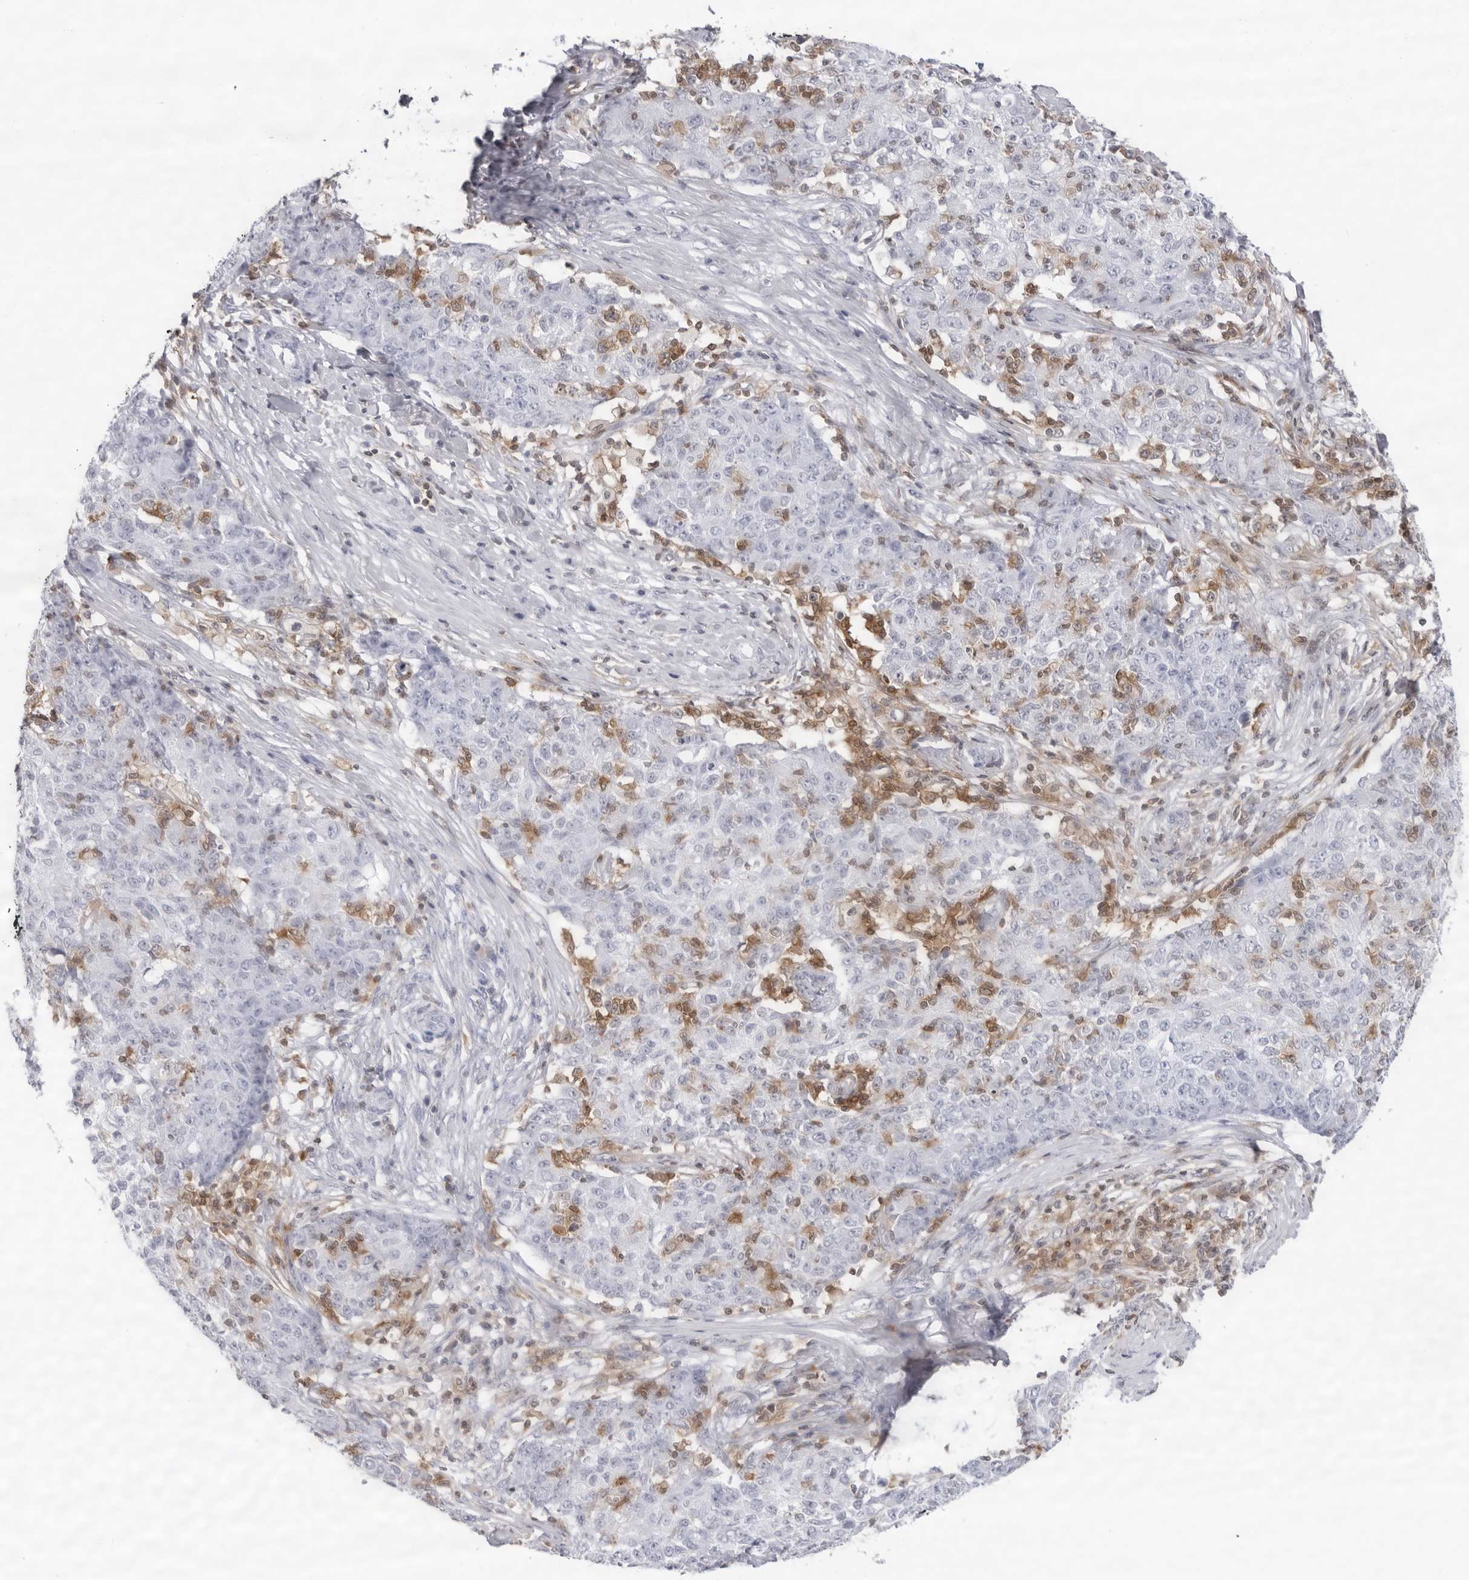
{"staining": {"intensity": "negative", "quantity": "none", "location": "none"}, "tissue": "ovarian cancer", "cell_type": "Tumor cells", "image_type": "cancer", "snomed": [{"axis": "morphology", "description": "Carcinoma, endometroid"}, {"axis": "topography", "description": "Ovary"}], "caption": "Tumor cells show no significant expression in endometroid carcinoma (ovarian).", "gene": "FMNL1", "patient": {"sex": "female", "age": 42}}